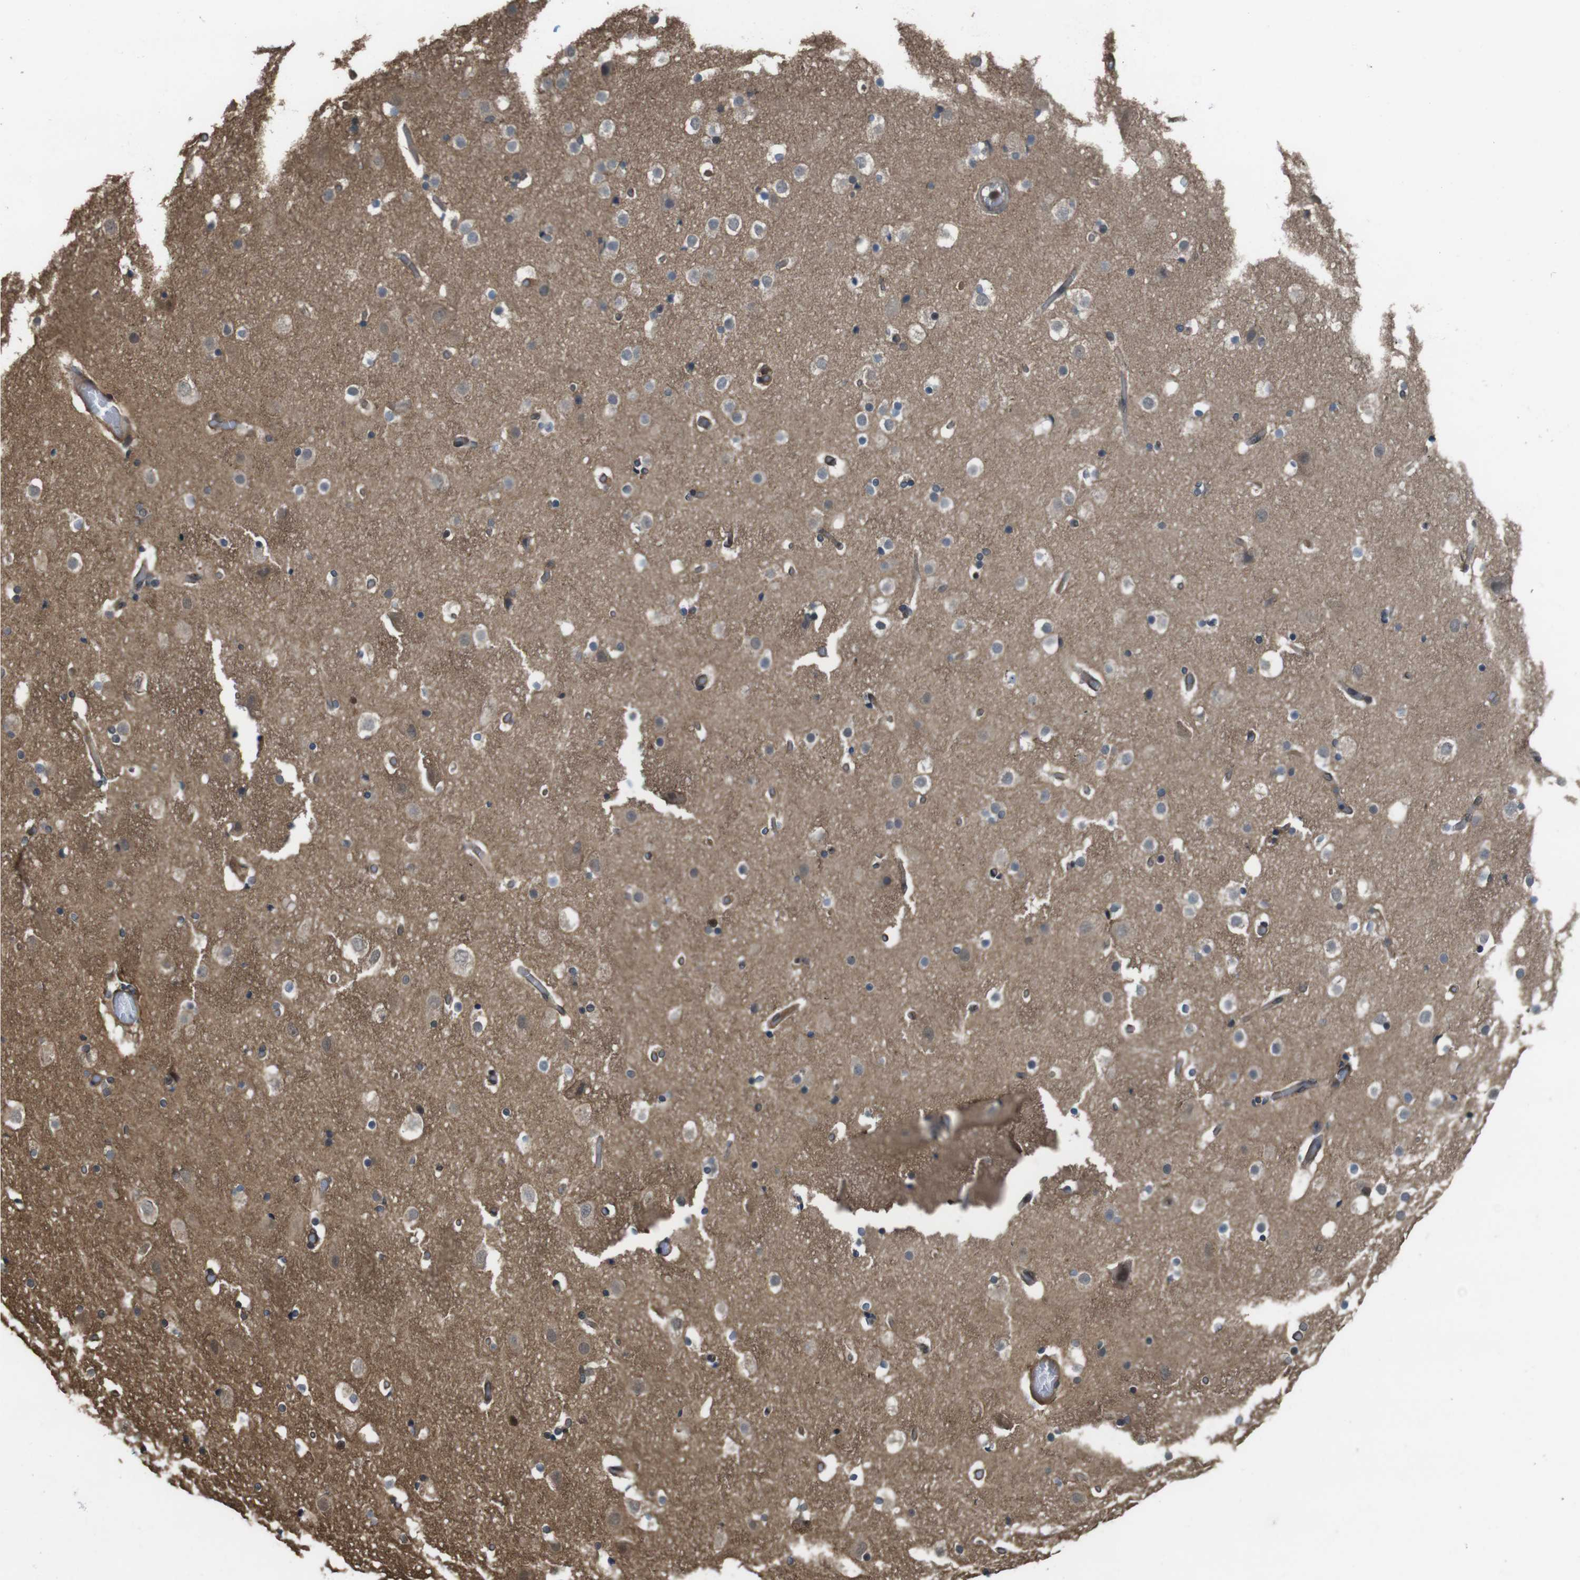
{"staining": {"intensity": "moderate", "quantity": "<25%", "location": "cytoplasmic/membranous"}, "tissue": "cerebral cortex", "cell_type": "Endothelial cells", "image_type": "normal", "snomed": [{"axis": "morphology", "description": "Normal tissue, NOS"}, {"axis": "topography", "description": "Cerebral cortex"}], "caption": "Immunohistochemistry staining of normal cerebral cortex, which exhibits low levels of moderate cytoplasmic/membranous expression in approximately <25% of endothelial cells indicating moderate cytoplasmic/membranous protein staining. The staining was performed using DAB (brown) for protein detection and nuclei were counterstained in hematoxylin (blue).", "gene": "ARHGDIA", "patient": {"sex": "male", "age": 57}}